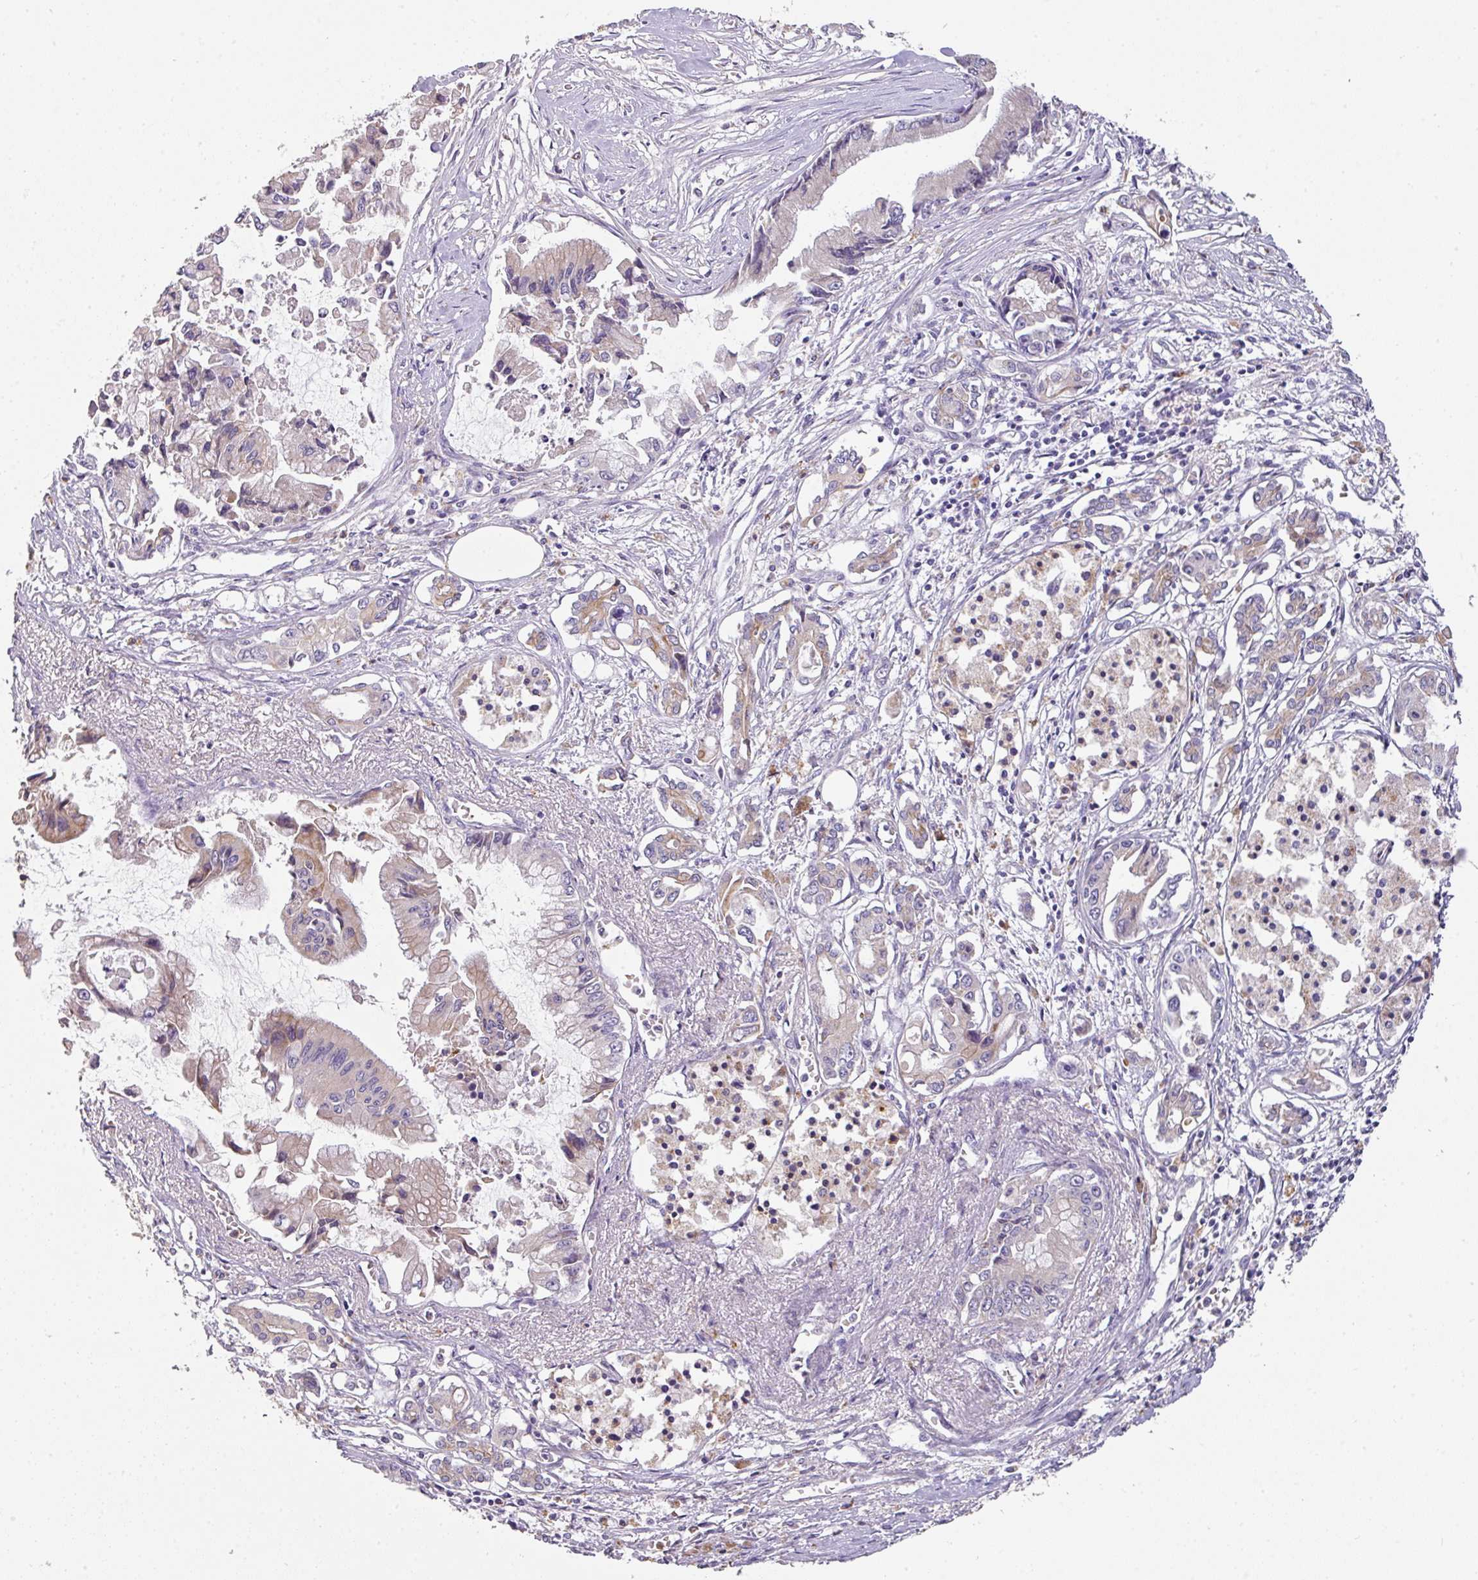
{"staining": {"intensity": "weak", "quantity": "<25%", "location": "cytoplasmic/membranous"}, "tissue": "pancreatic cancer", "cell_type": "Tumor cells", "image_type": "cancer", "snomed": [{"axis": "morphology", "description": "Adenocarcinoma, NOS"}, {"axis": "topography", "description": "Pancreas"}], "caption": "This image is of pancreatic cancer (adenocarcinoma) stained with IHC to label a protein in brown with the nuclei are counter-stained blue. There is no staining in tumor cells.", "gene": "ZNF266", "patient": {"sex": "male", "age": 84}}